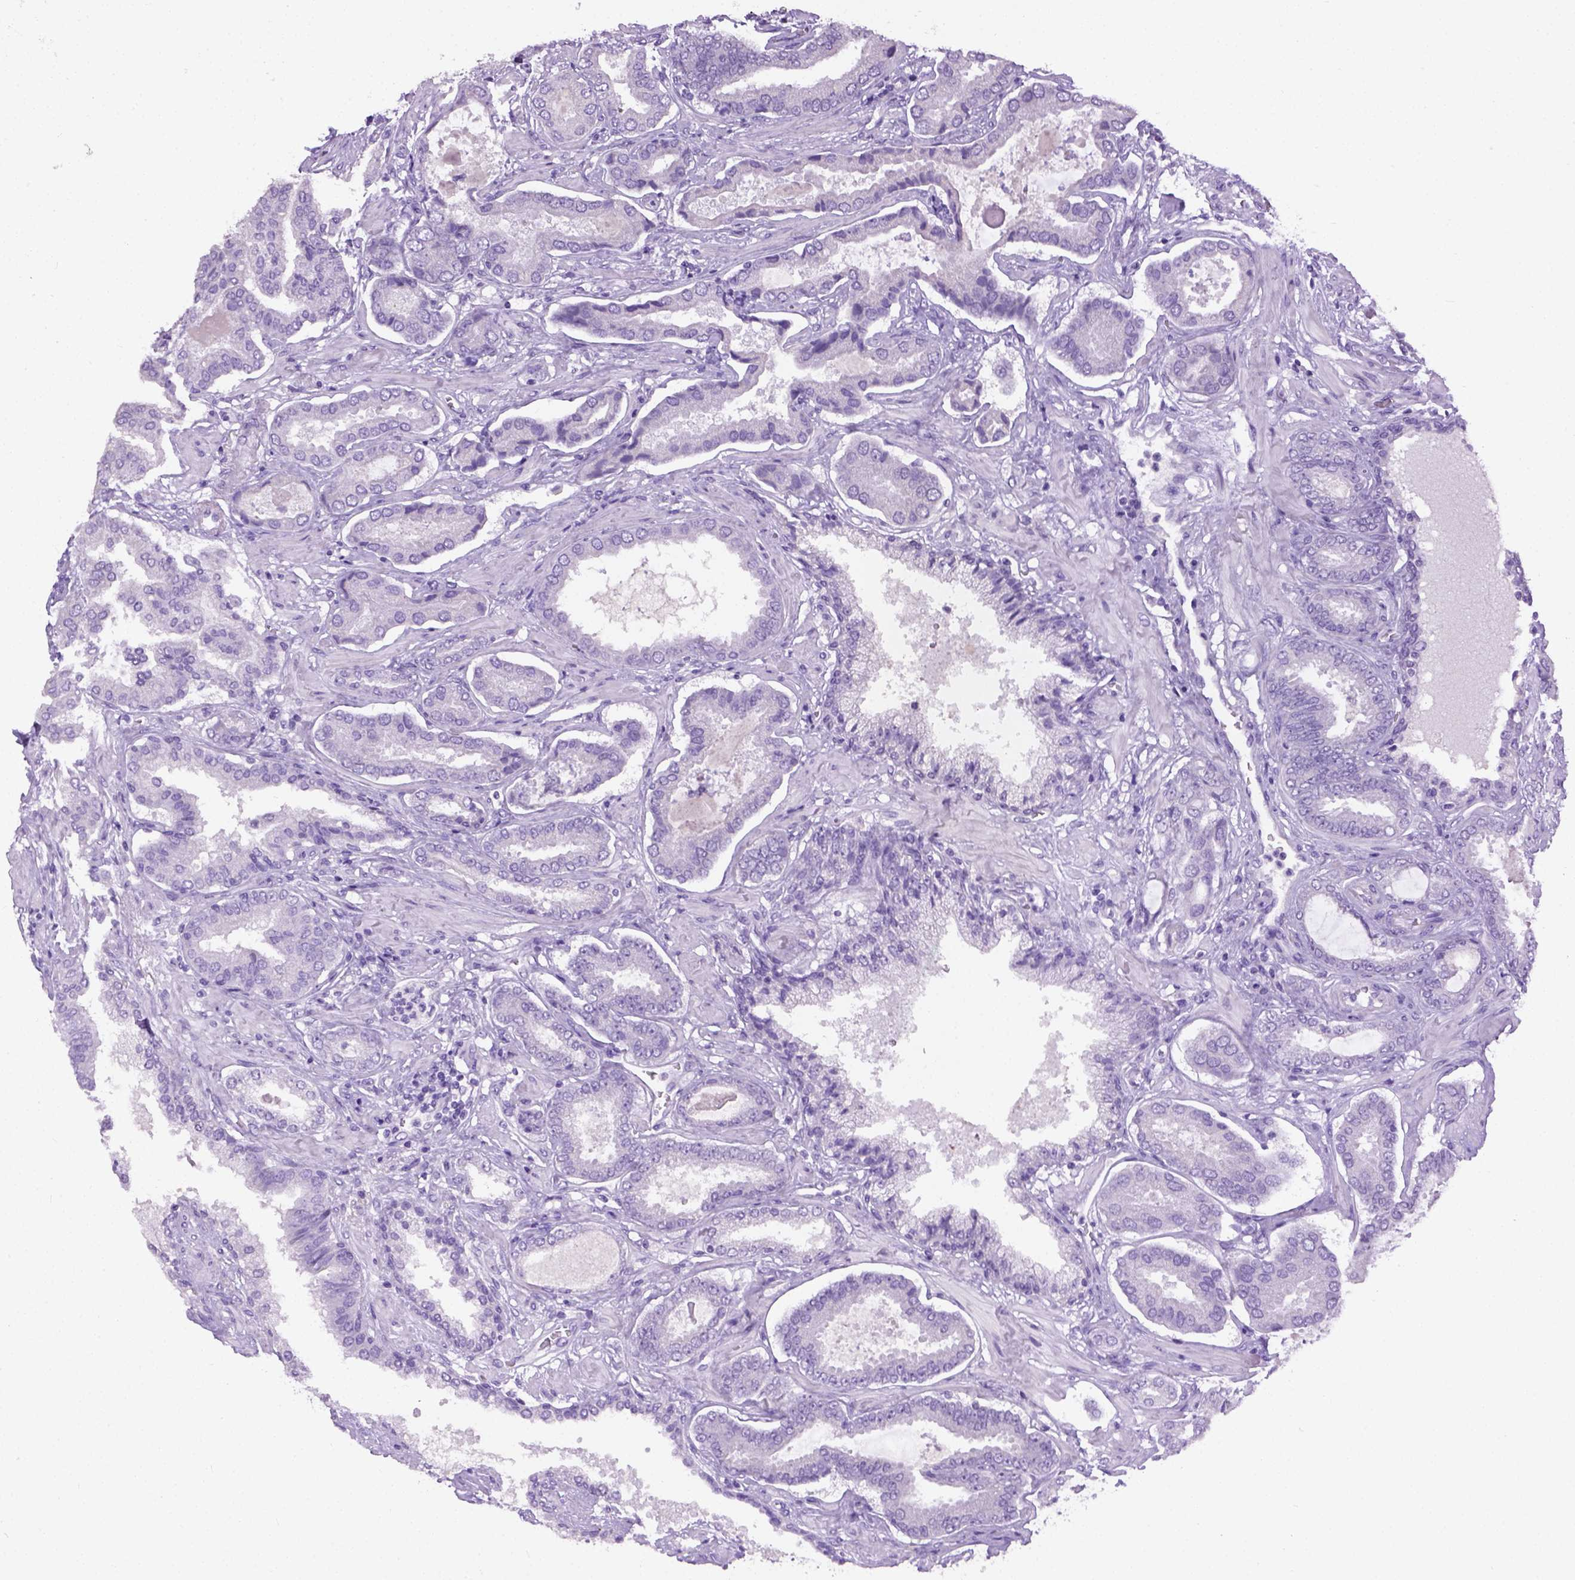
{"staining": {"intensity": "negative", "quantity": "none", "location": "none"}, "tissue": "prostate cancer", "cell_type": "Tumor cells", "image_type": "cancer", "snomed": [{"axis": "morphology", "description": "Adenocarcinoma, NOS"}, {"axis": "topography", "description": "Prostate"}], "caption": "This is an IHC histopathology image of human prostate cancer (adenocarcinoma). There is no expression in tumor cells.", "gene": "CYP24A1", "patient": {"sex": "male", "age": 64}}